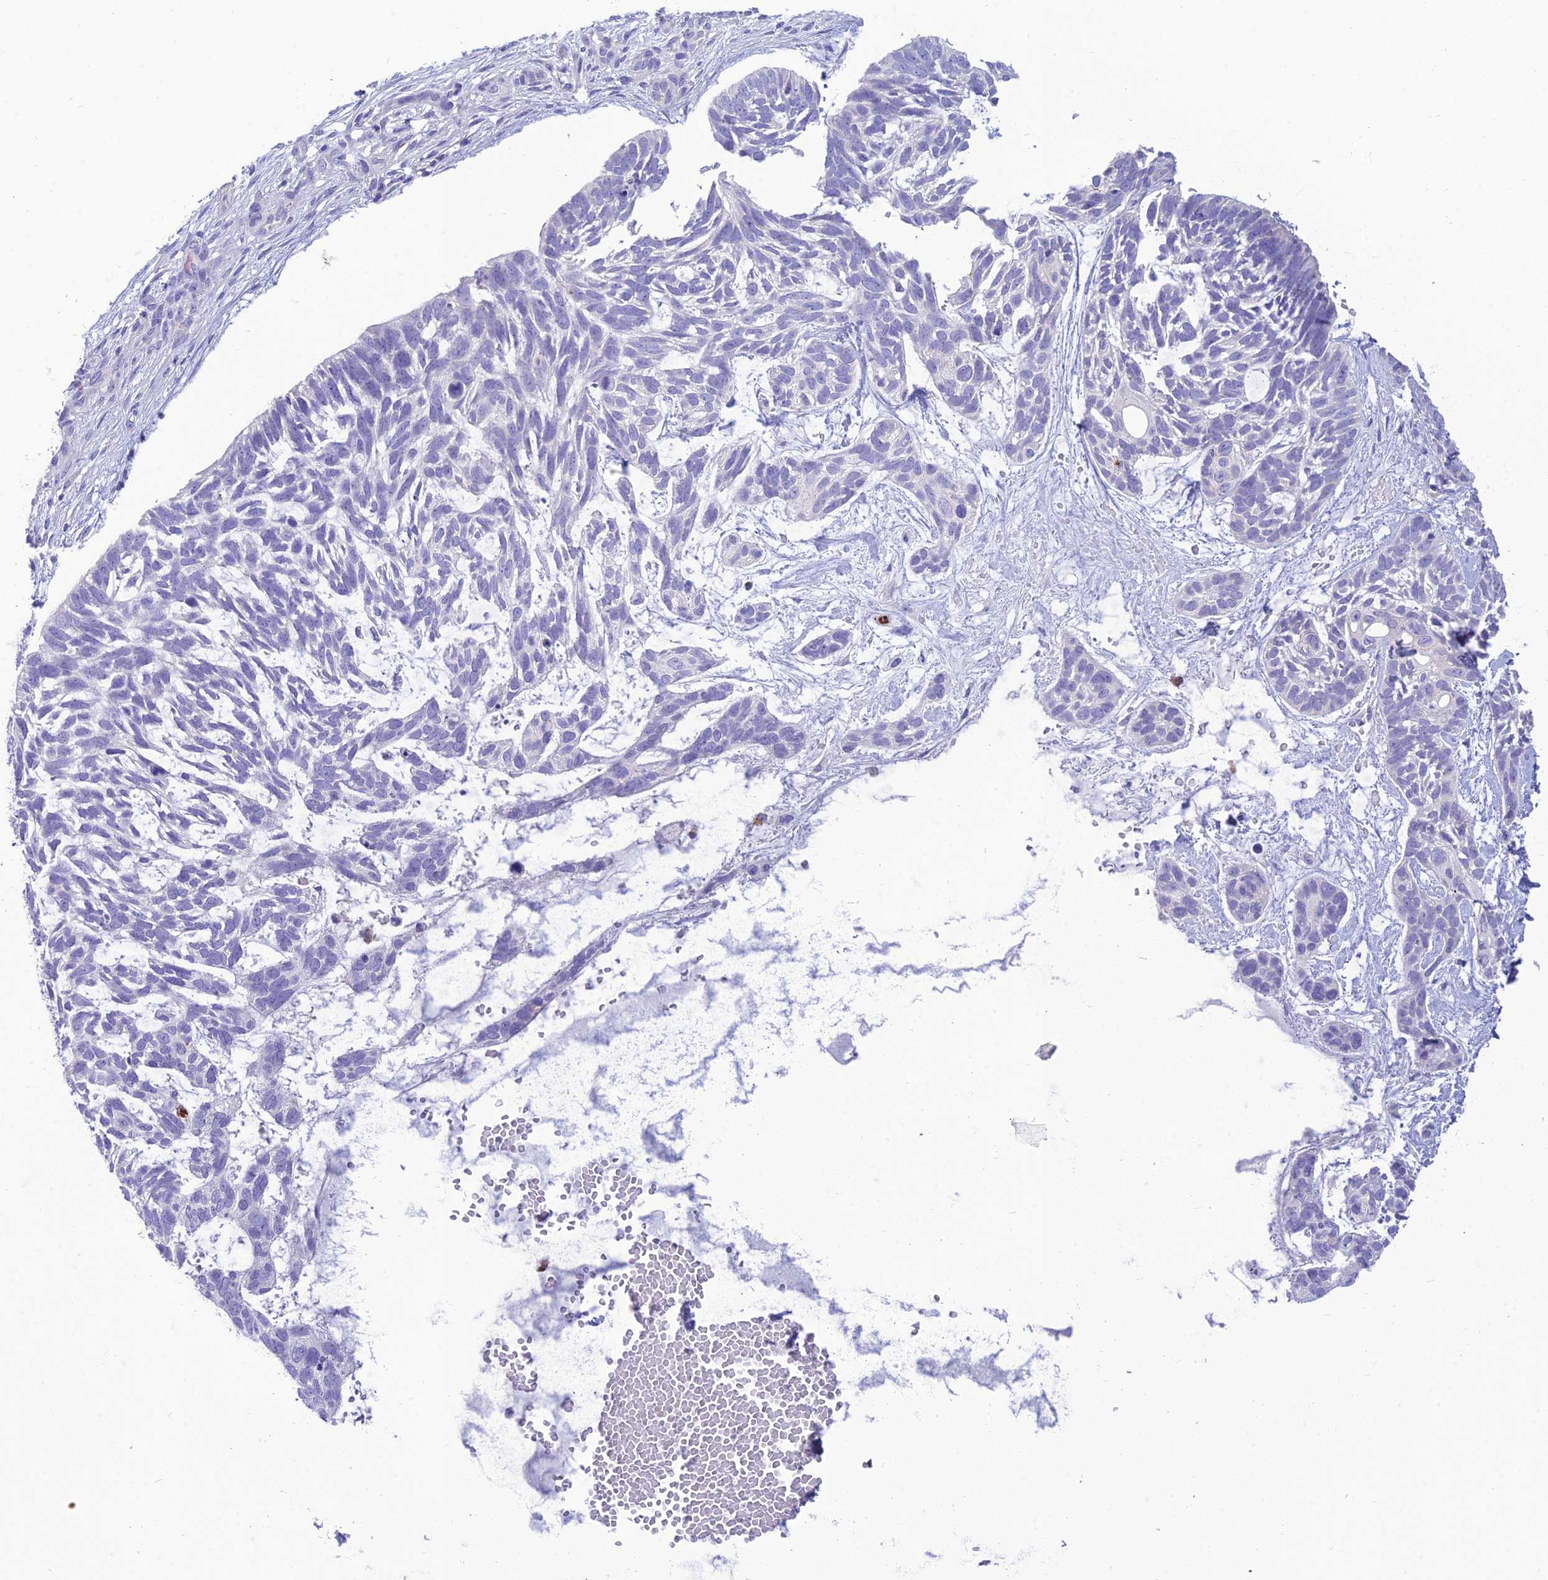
{"staining": {"intensity": "negative", "quantity": "none", "location": "none"}, "tissue": "skin cancer", "cell_type": "Tumor cells", "image_type": "cancer", "snomed": [{"axis": "morphology", "description": "Basal cell carcinoma"}, {"axis": "topography", "description": "Skin"}], "caption": "This is a histopathology image of IHC staining of skin basal cell carcinoma, which shows no positivity in tumor cells.", "gene": "DHDH", "patient": {"sex": "male", "age": 88}}